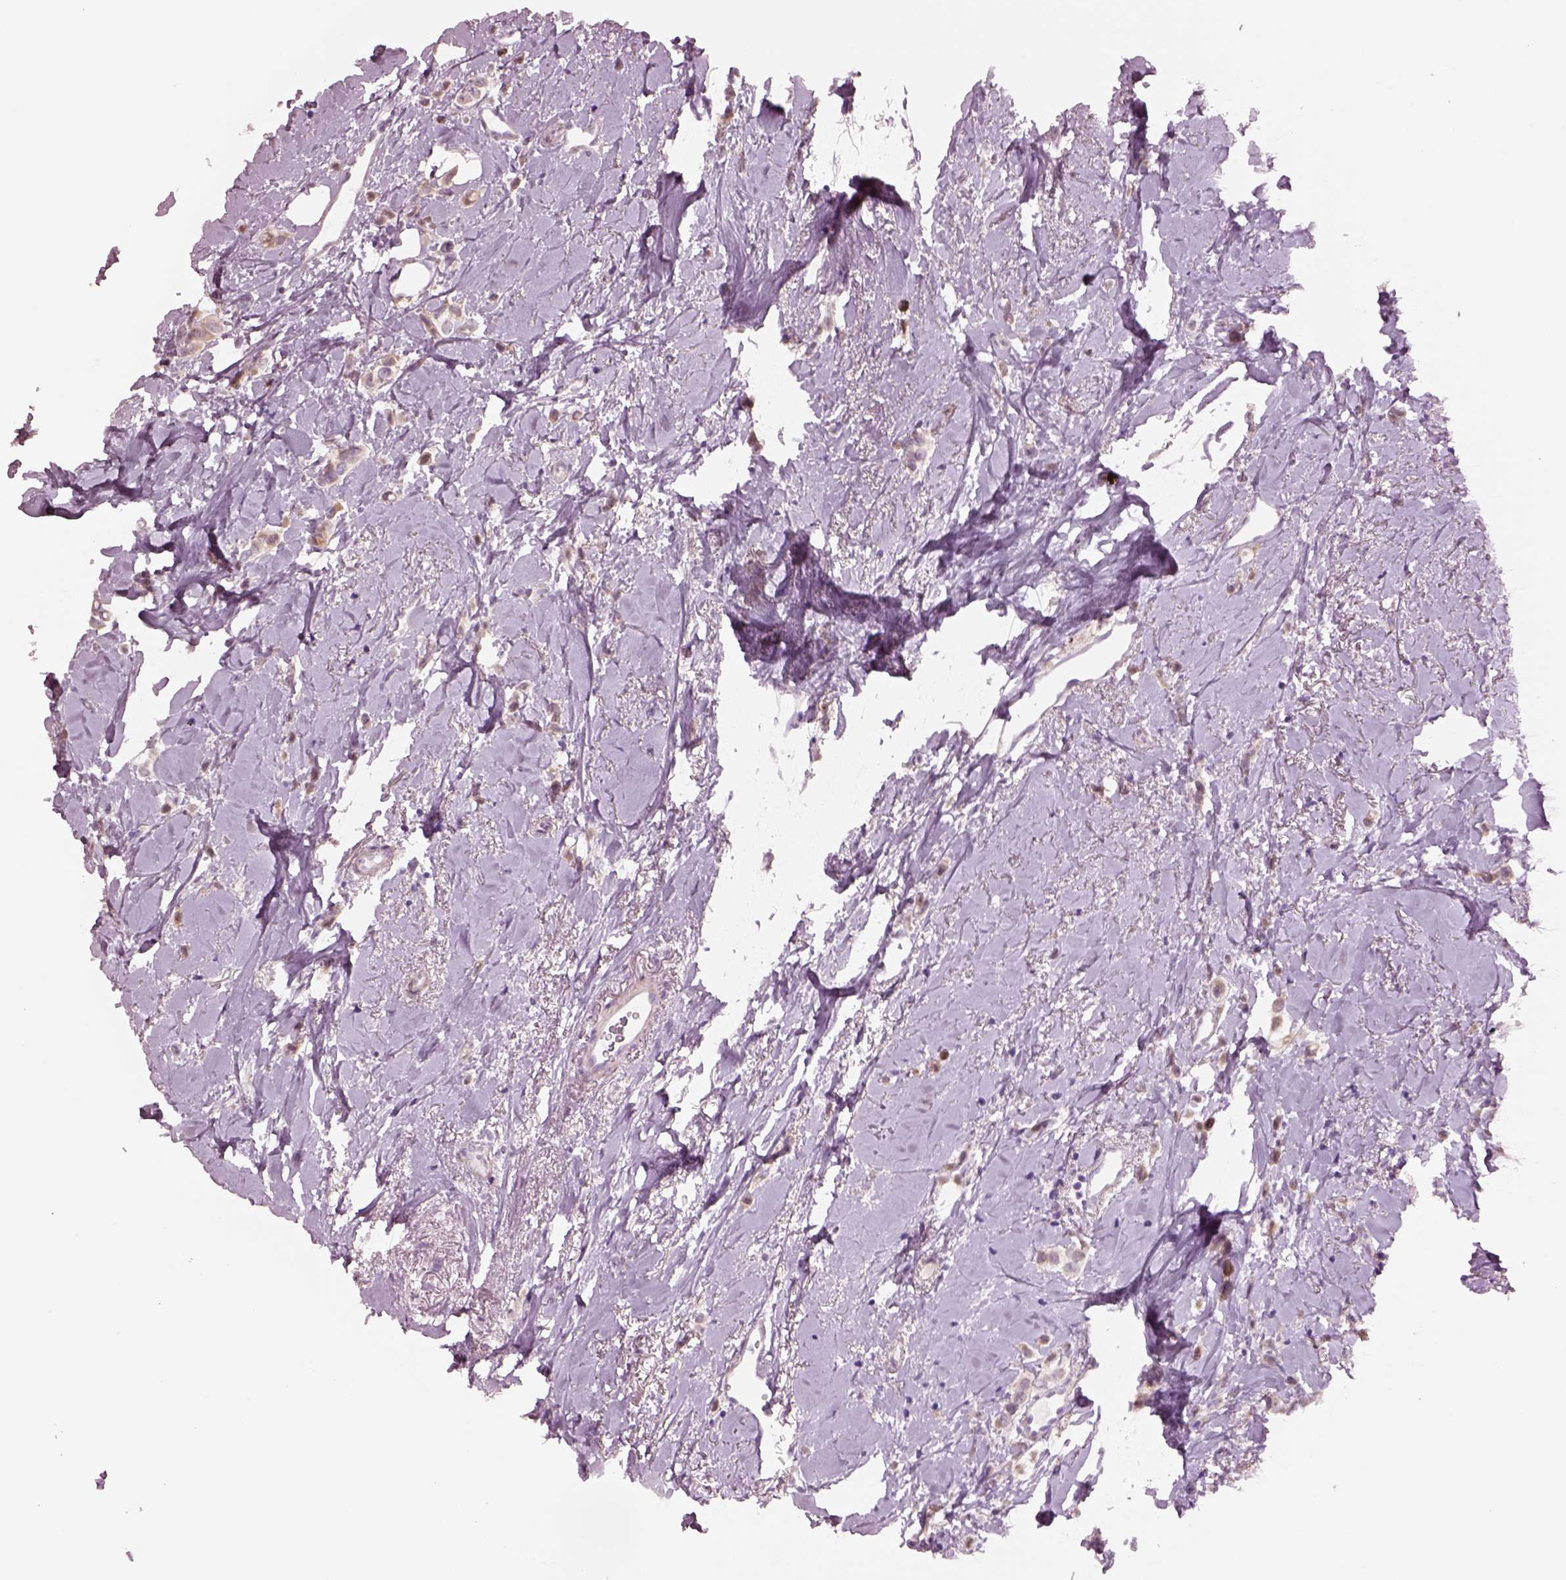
{"staining": {"intensity": "weak", "quantity": ">75%", "location": "cytoplasmic/membranous"}, "tissue": "breast cancer", "cell_type": "Tumor cells", "image_type": "cancer", "snomed": [{"axis": "morphology", "description": "Lobular carcinoma"}, {"axis": "topography", "description": "Breast"}], "caption": "Approximately >75% of tumor cells in breast cancer display weak cytoplasmic/membranous protein expression as visualized by brown immunohistochemical staining.", "gene": "SCML2", "patient": {"sex": "female", "age": 66}}